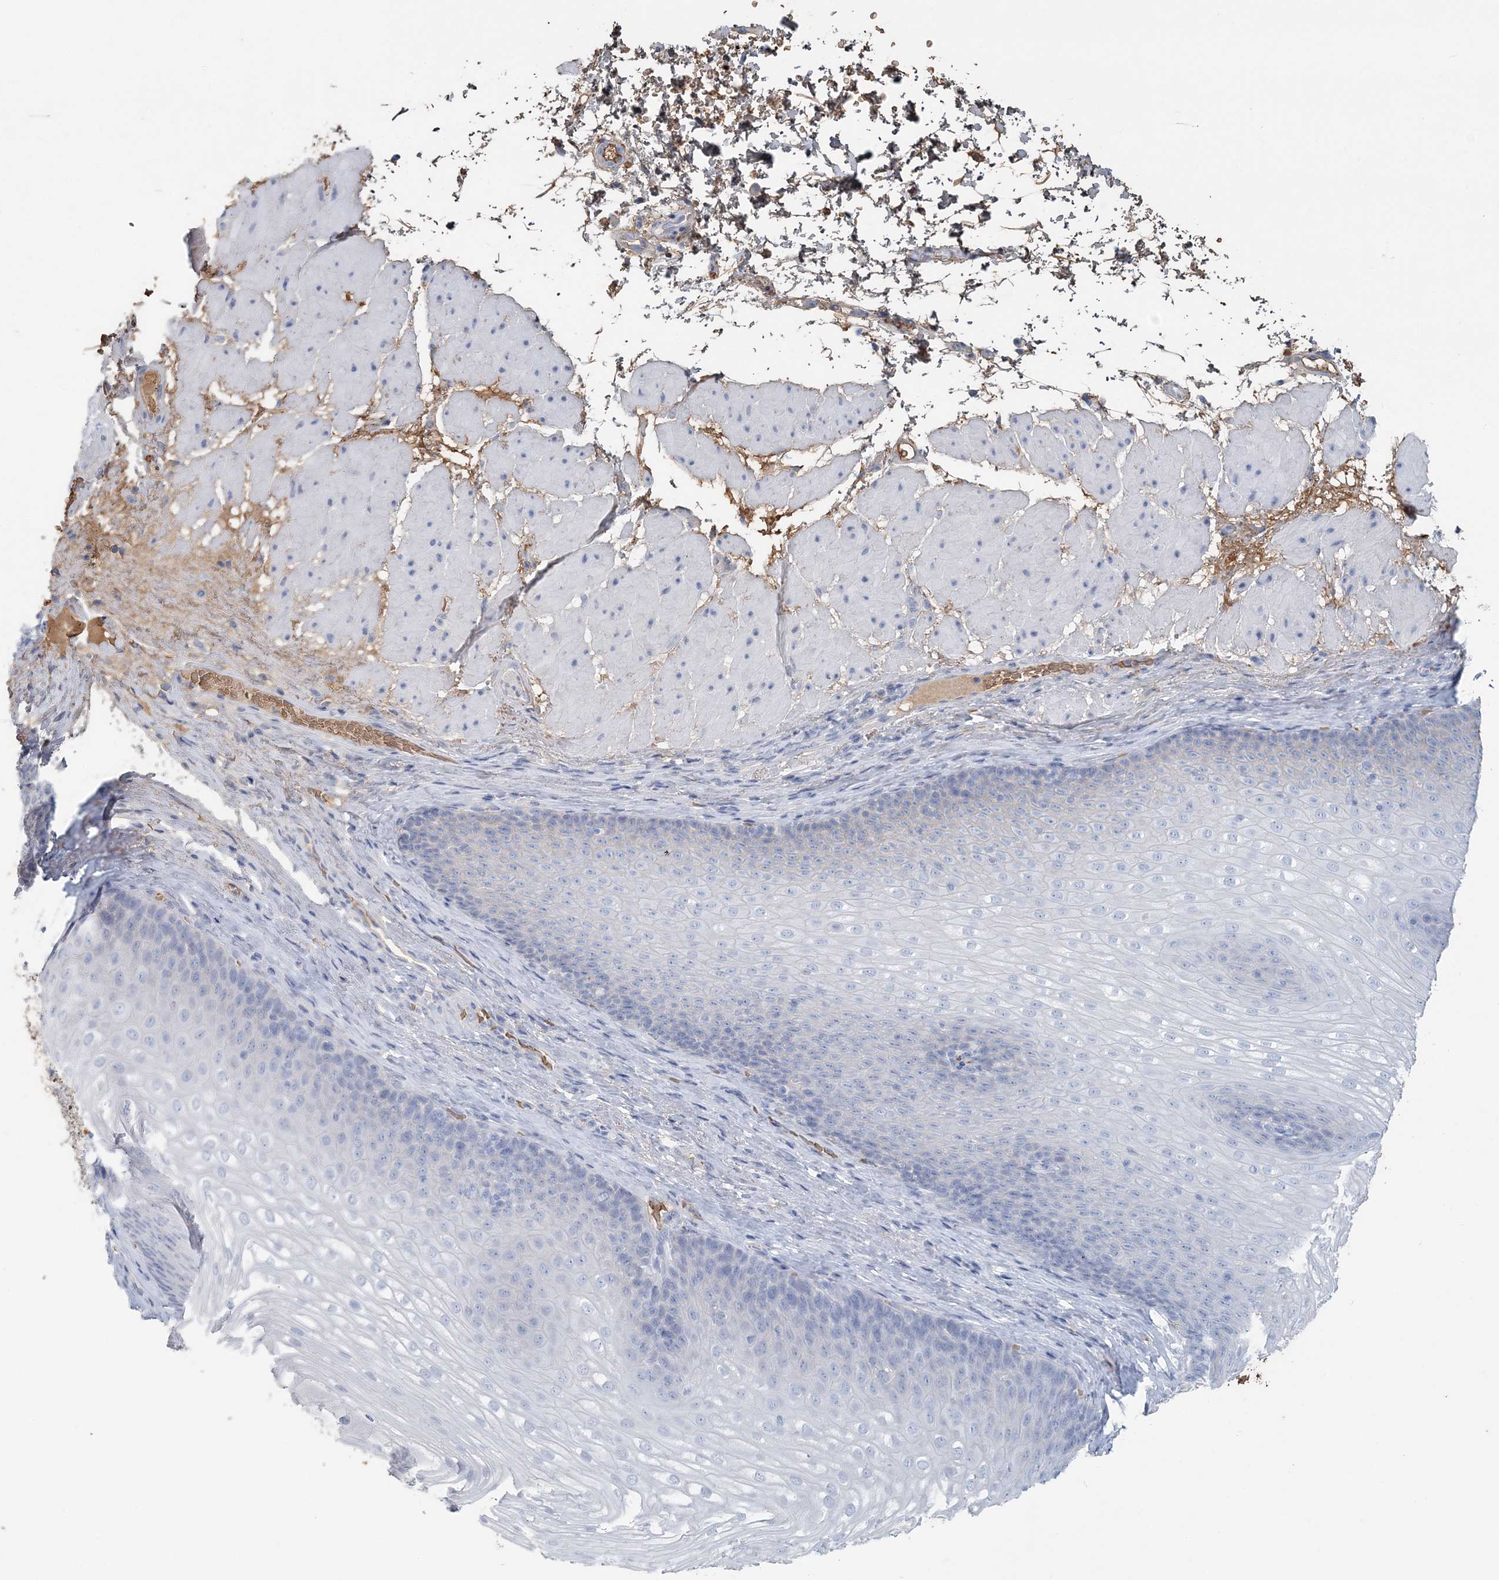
{"staining": {"intensity": "weak", "quantity": "<25%", "location": "cytoplasmic/membranous"}, "tissue": "esophagus", "cell_type": "Squamous epithelial cells", "image_type": "normal", "snomed": [{"axis": "morphology", "description": "Normal tissue, NOS"}, {"axis": "topography", "description": "Esophagus"}], "caption": "Immunohistochemistry (IHC) of unremarkable human esophagus shows no expression in squamous epithelial cells.", "gene": "HBD", "patient": {"sex": "female", "age": 66}}